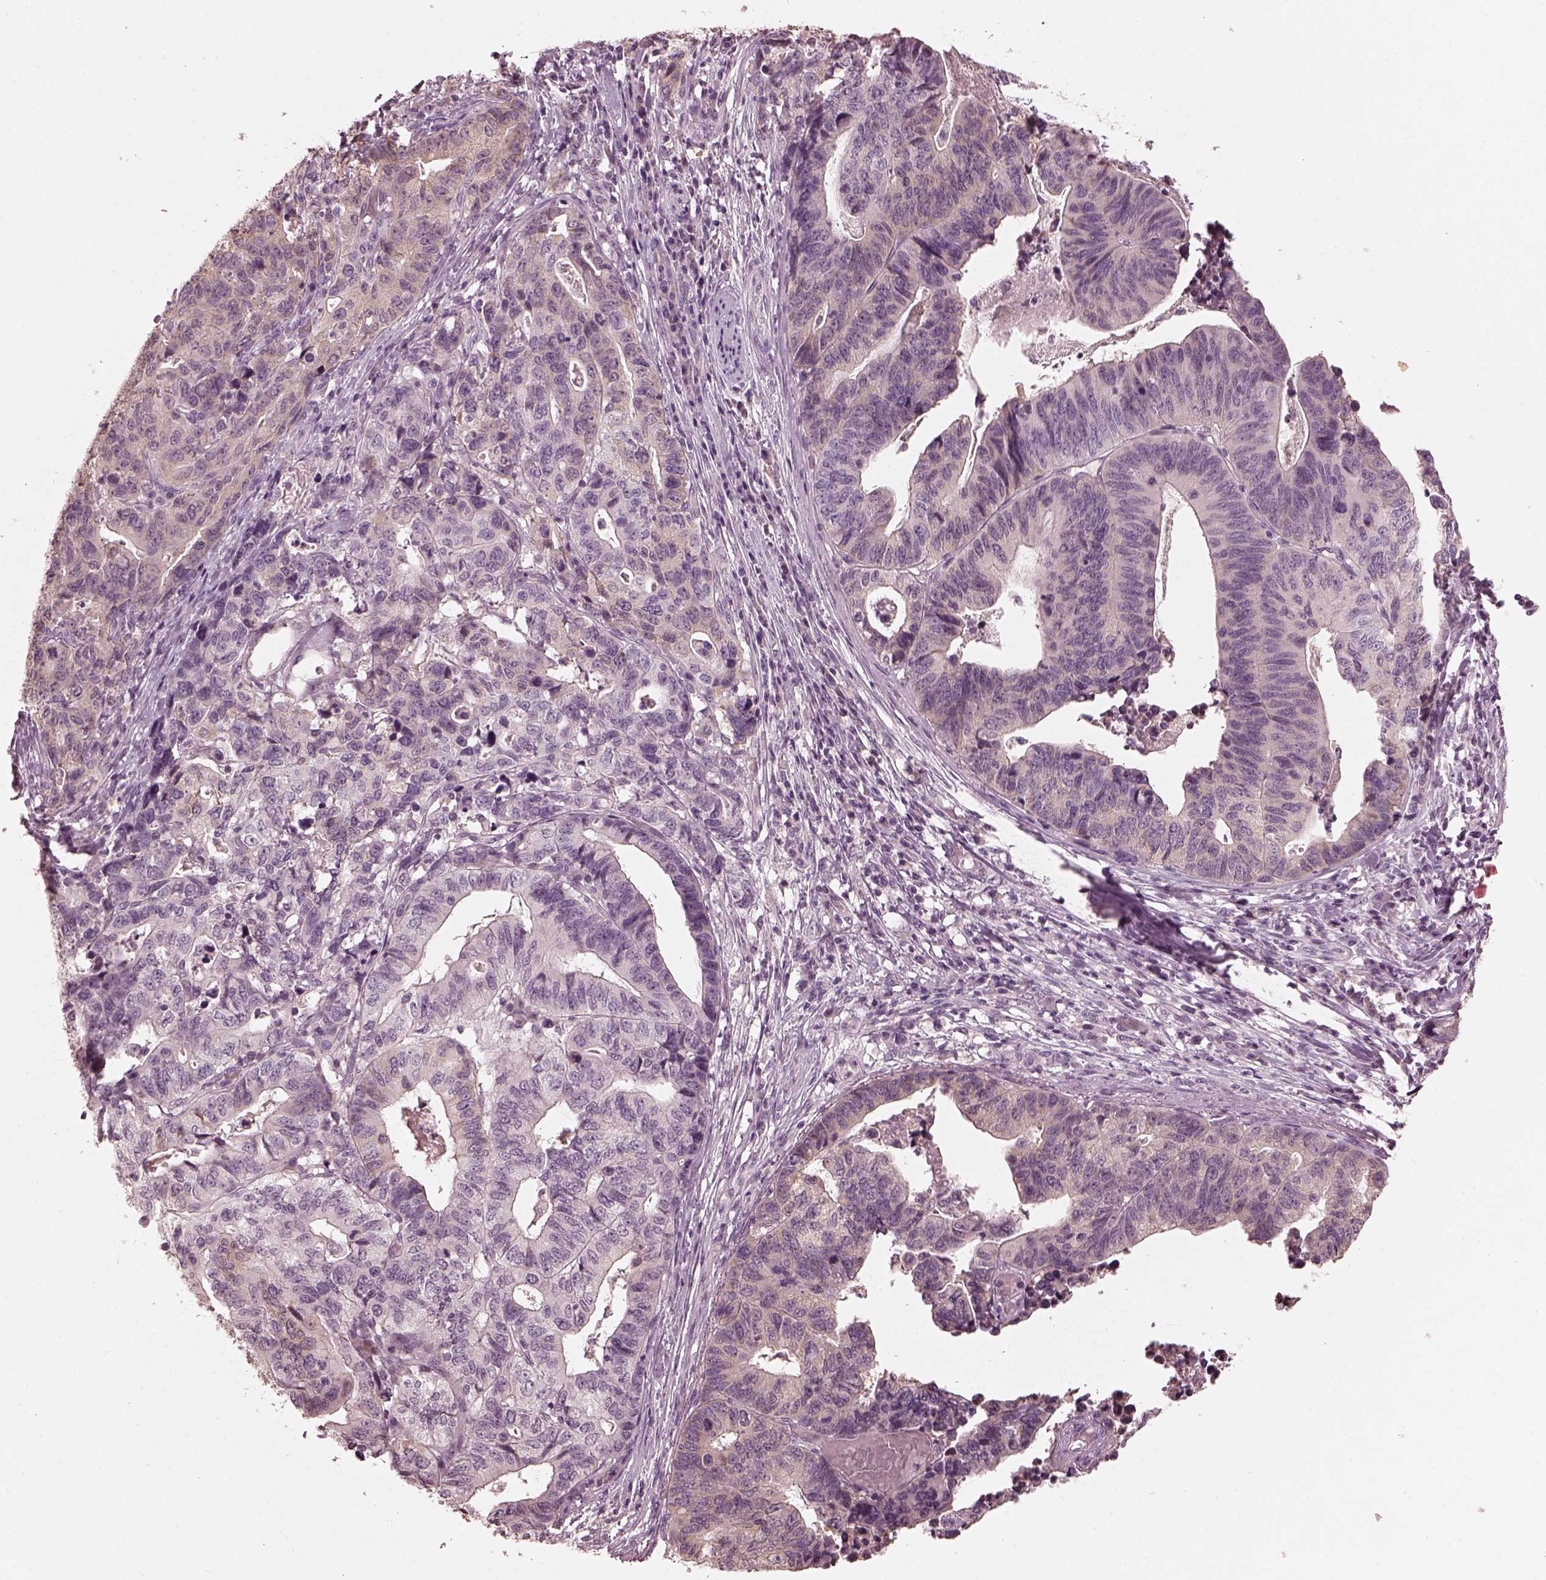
{"staining": {"intensity": "negative", "quantity": "none", "location": "none"}, "tissue": "stomach cancer", "cell_type": "Tumor cells", "image_type": "cancer", "snomed": [{"axis": "morphology", "description": "Adenocarcinoma, NOS"}, {"axis": "topography", "description": "Stomach, upper"}], "caption": "An IHC histopathology image of stomach adenocarcinoma is shown. There is no staining in tumor cells of stomach adenocarcinoma.", "gene": "RGS7", "patient": {"sex": "female", "age": 67}}